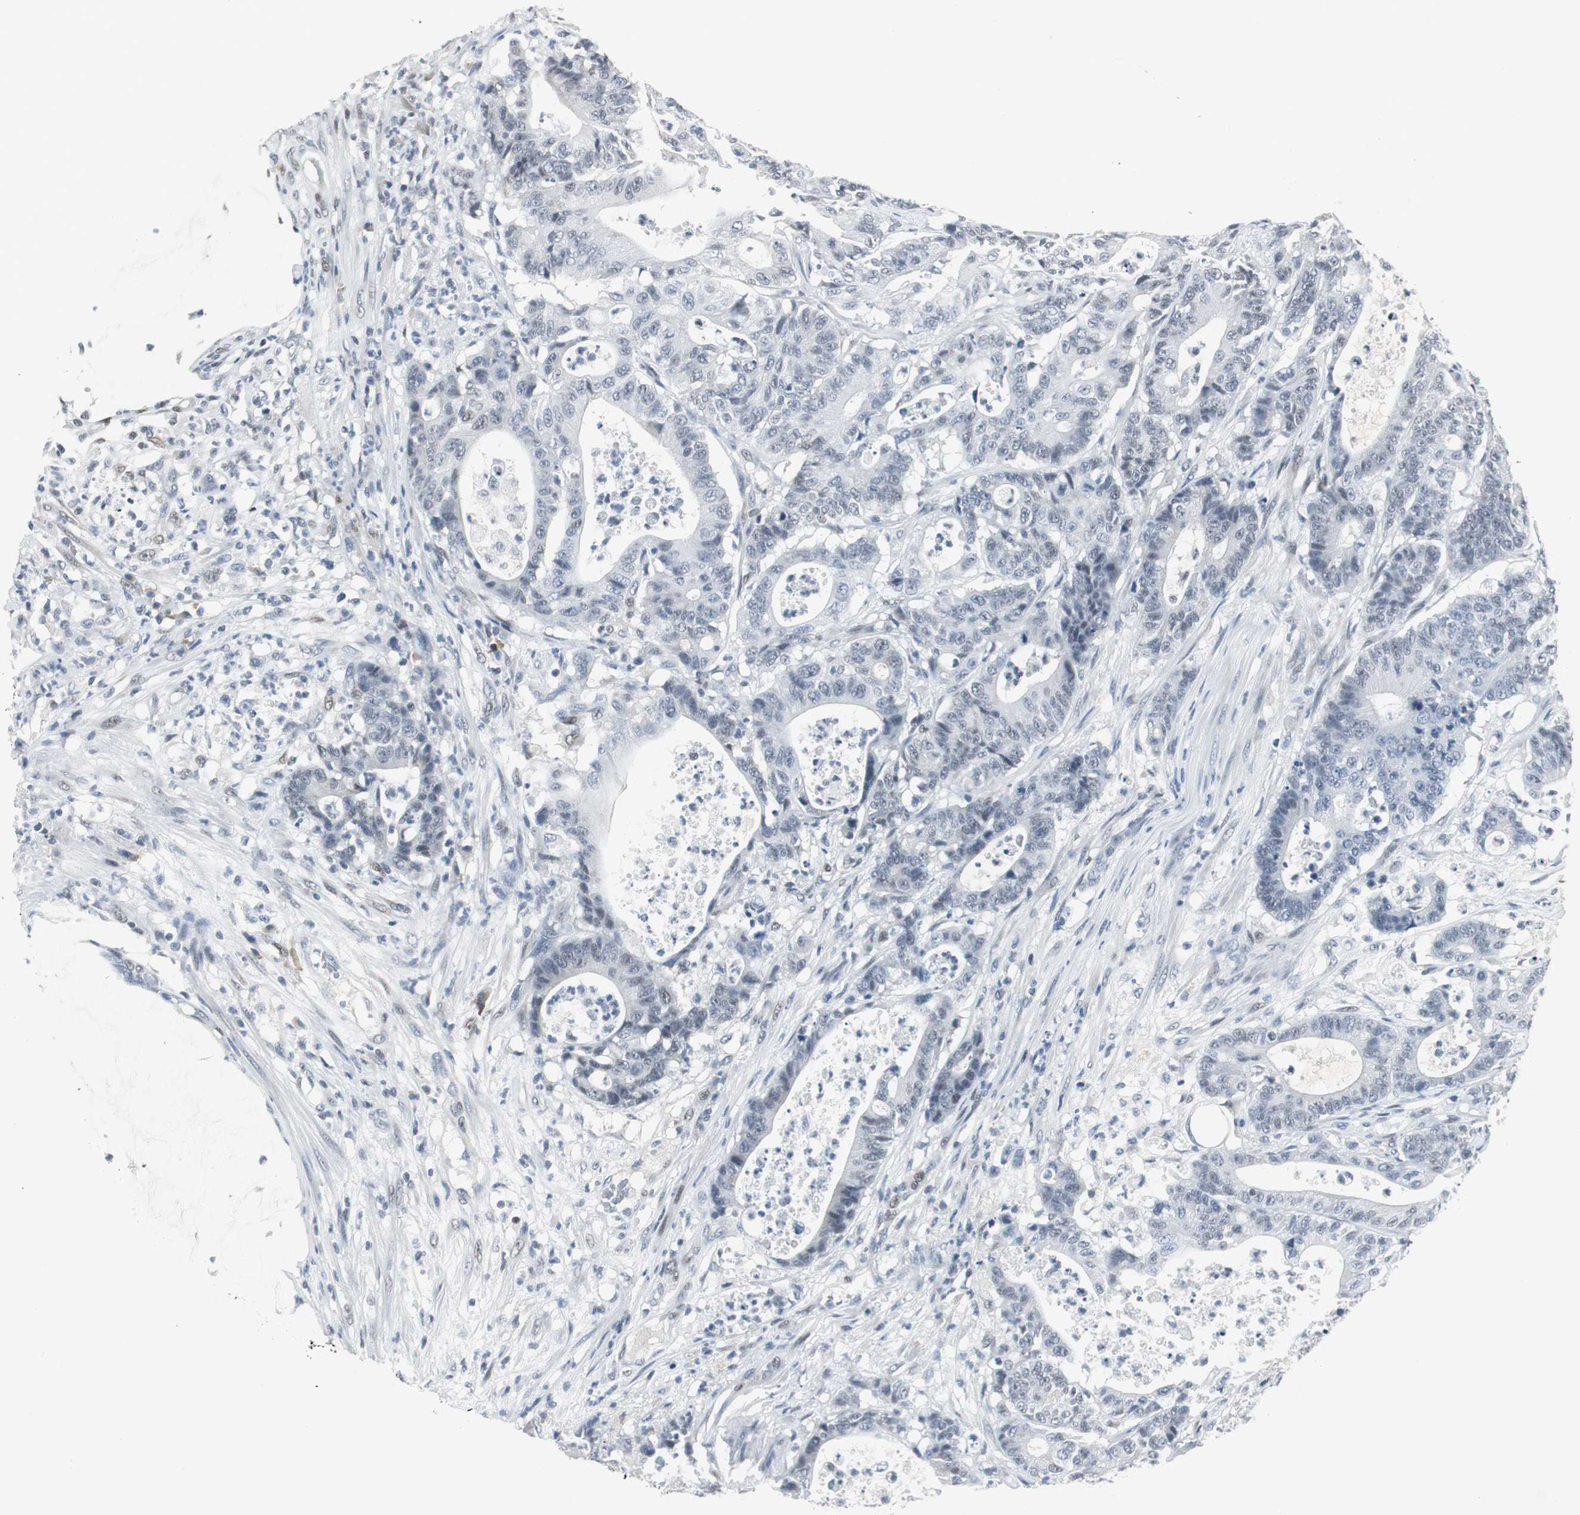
{"staining": {"intensity": "negative", "quantity": "none", "location": "none"}, "tissue": "colorectal cancer", "cell_type": "Tumor cells", "image_type": "cancer", "snomed": [{"axis": "morphology", "description": "Adenocarcinoma, NOS"}, {"axis": "topography", "description": "Colon"}], "caption": "Tumor cells are negative for protein expression in human adenocarcinoma (colorectal).", "gene": "ELK1", "patient": {"sex": "female", "age": 84}}